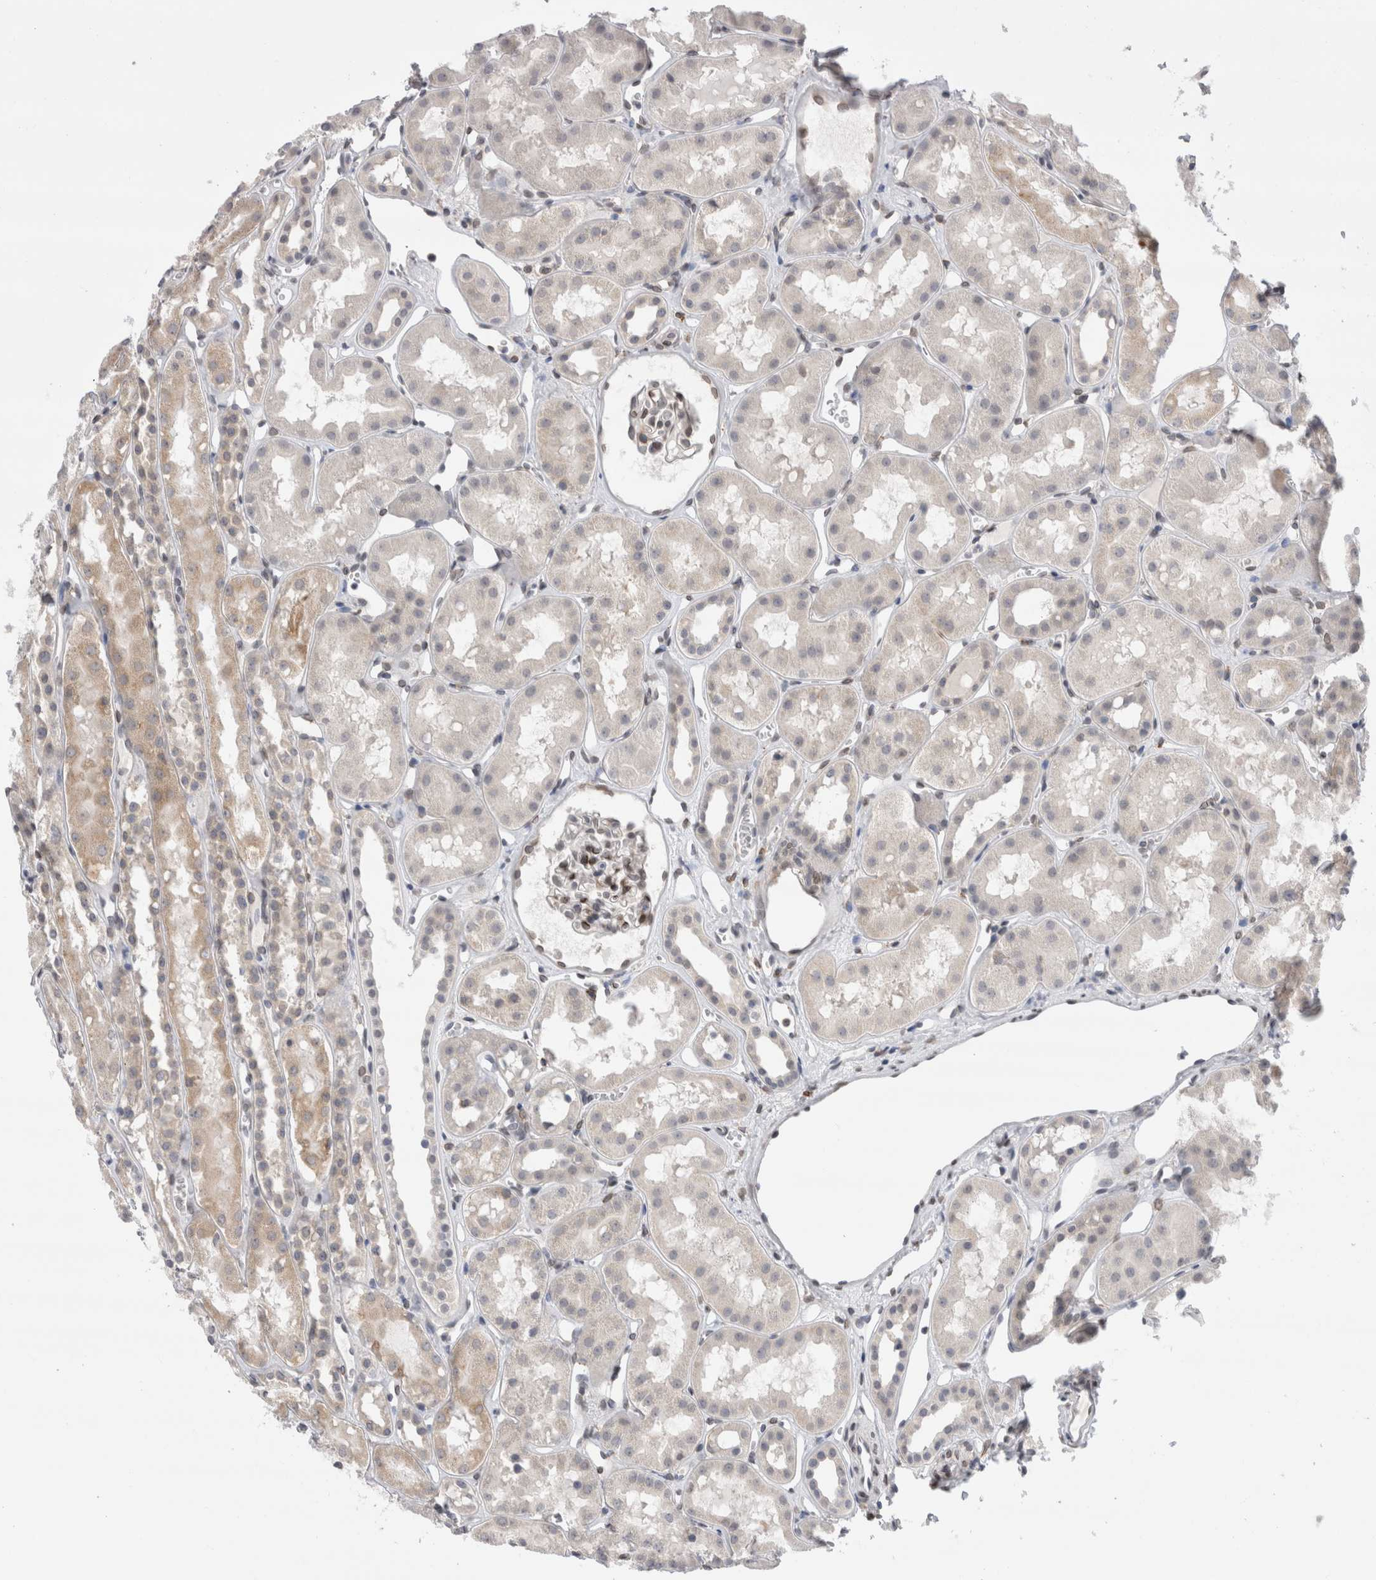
{"staining": {"intensity": "moderate", "quantity": "25%-75%", "location": "nuclear"}, "tissue": "kidney", "cell_type": "Cells in glomeruli", "image_type": "normal", "snomed": [{"axis": "morphology", "description": "Normal tissue, NOS"}, {"axis": "topography", "description": "Kidney"}], "caption": "DAB immunohistochemical staining of unremarkable human kidney reveals moderate nuclear protein expression in about 25%-75% of cells in glomeruli. The staining is performed using DAB (3,3'-diaminobenzidine) brown chromogen to label protein expression. The nuclei are counter-stained blue using hematoxylin.", "gene": "VCPIP1", "patient": {"sex": "male", "age": 16}}